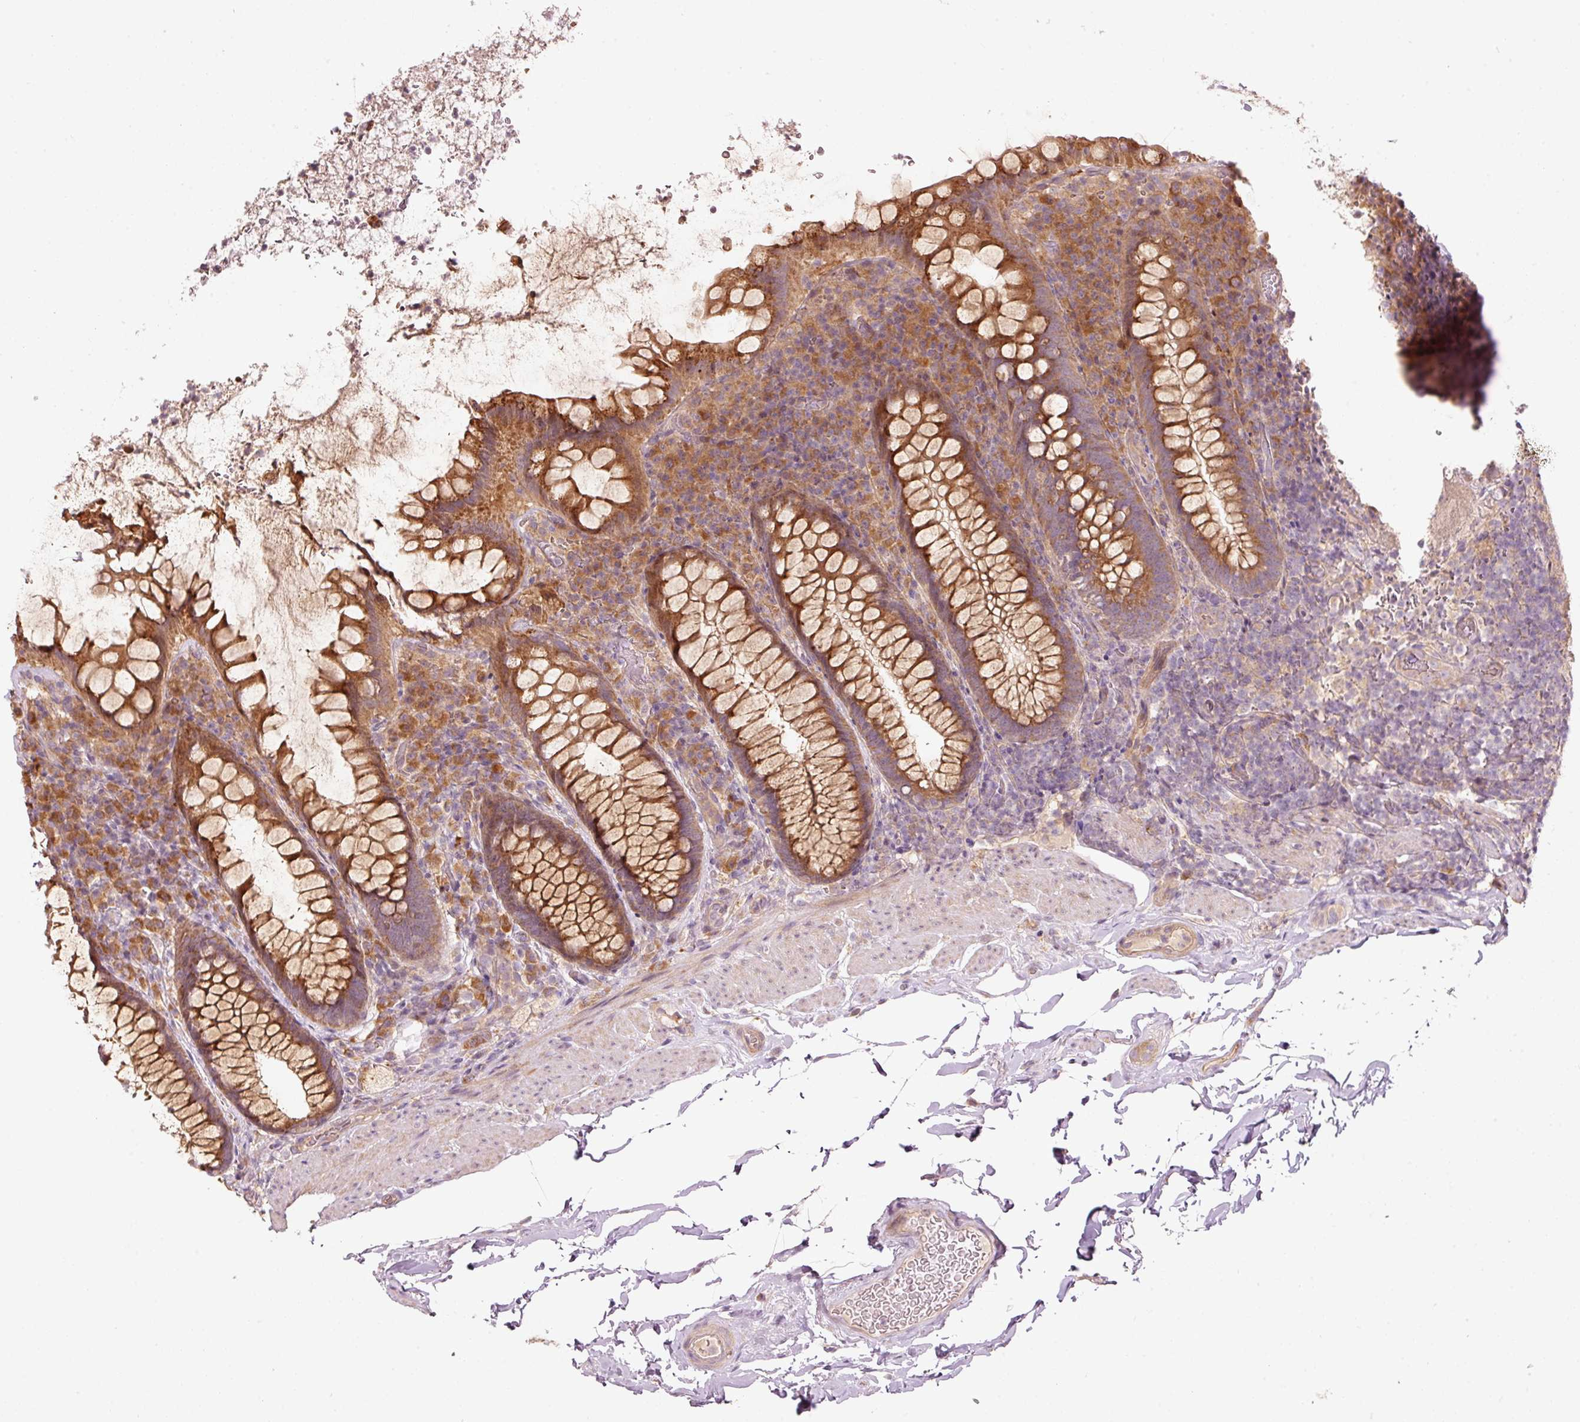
{"staining": {"intensity": "strong", "quantity": ">75%", "location": "cytoplasmic/membranous"}, "tissue": "rectum", "cell_type": "Glandular cells", "image_type": "normal", "snomed": [{"axis": "morphology", "description": "Normal tissue, NOS"}, {"axis": "topography", "description": "Rectum"}], "caption": "Immunohistochemistry (IHC) photomicrograph of benign rectum: rectum stained using immunohistochemistry (IHC) shows high levels of strong protein expression localized specifically in the cytoplasmic/membranous of glandular cells, appearing as a cytoplasmic/membranous brown color.", "gene": "MAP10", "patient": {"sex": "female", "age": 69}}